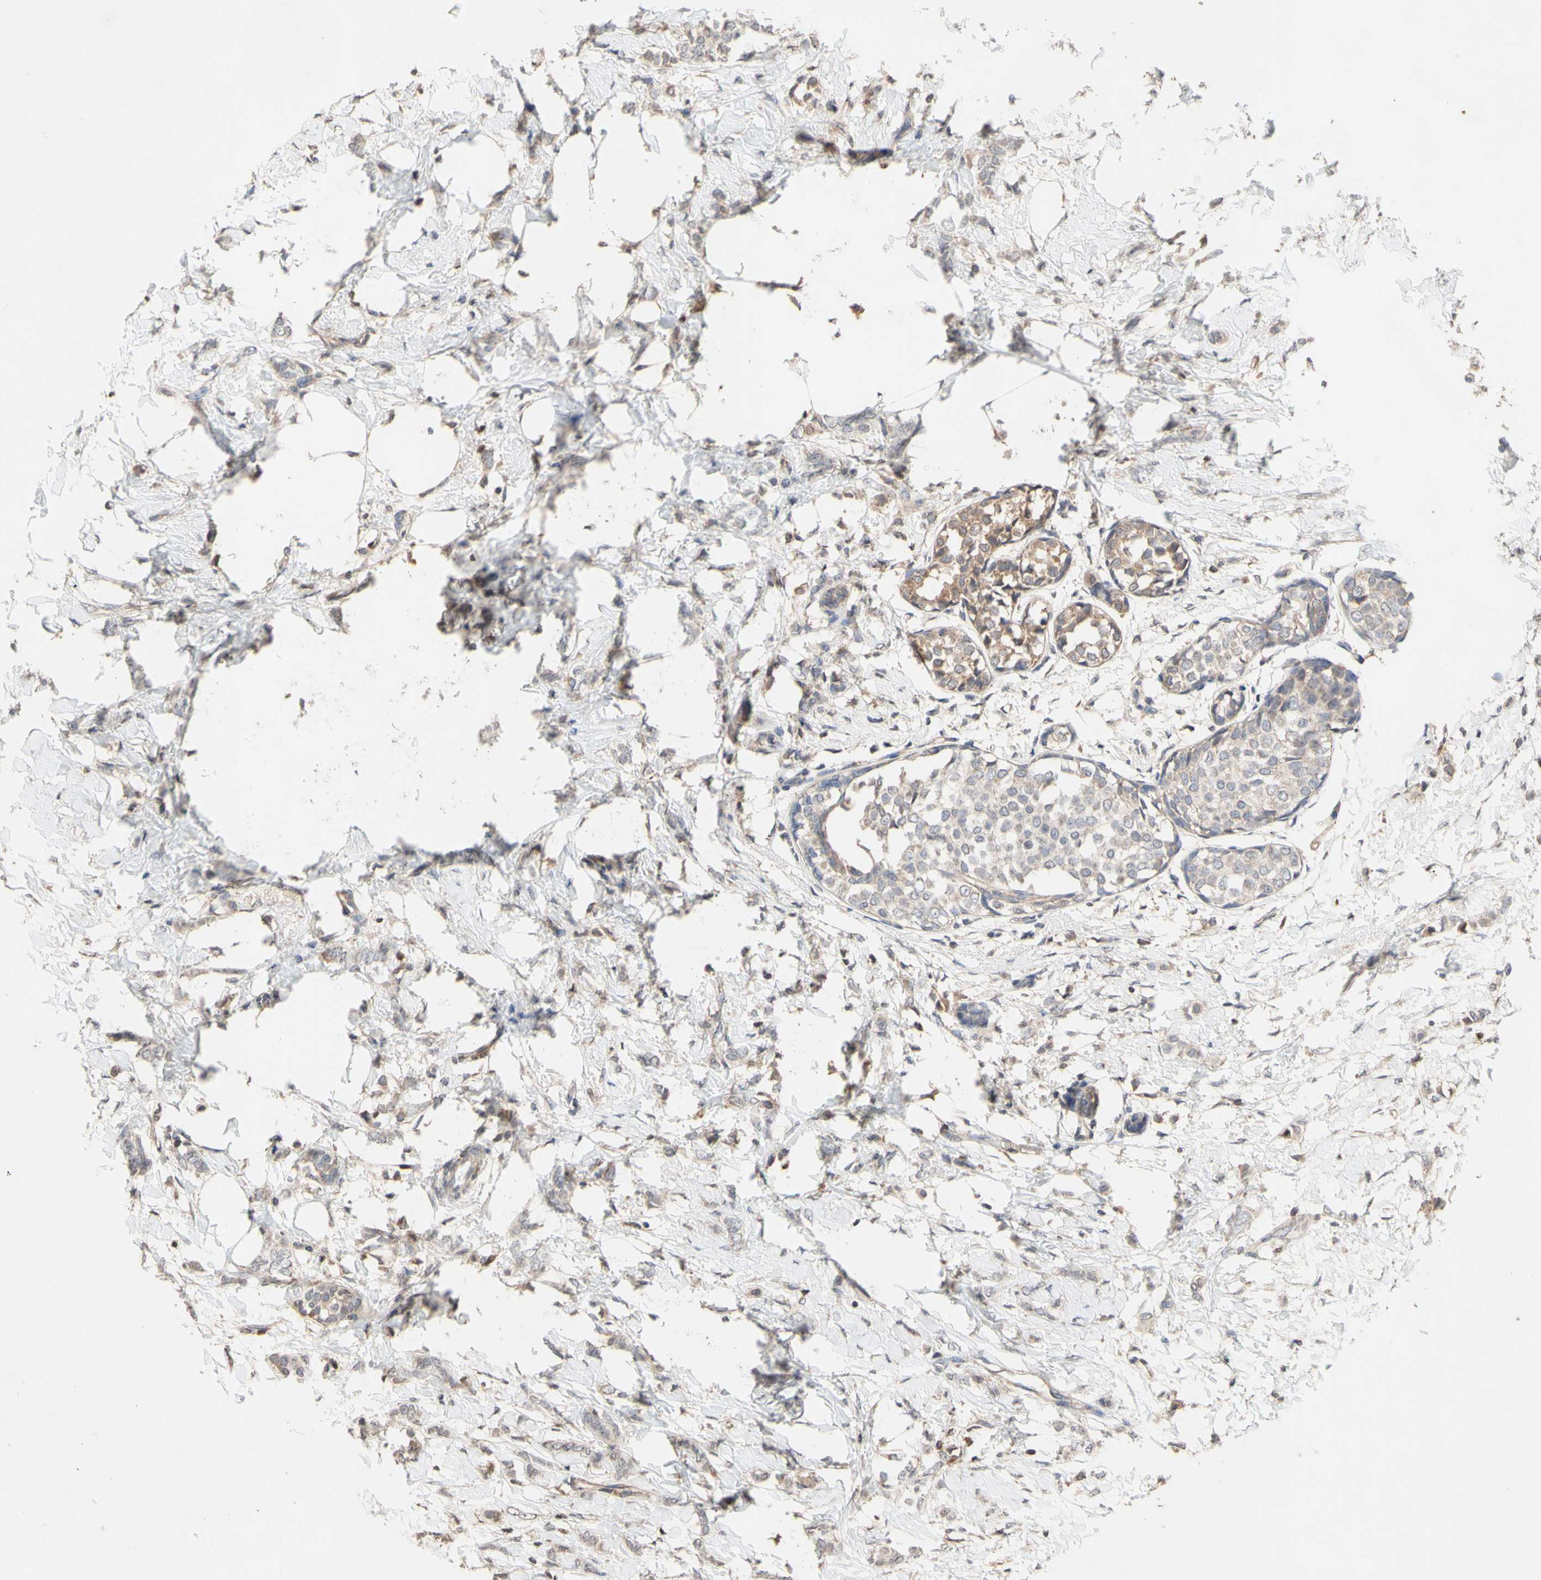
{"staining": {"intensity": "weak", "quantity": "25%-75%", "location": "cytoplasmic/membranous"}, "tissue": "breast cancer", "cell_type": "Tumor cells", "image_type": "cancer", "snomed": [{"axis": "morphology", "description": "Lobular carcinoma, in situ"}, {"axis": "morphology", "description": "Lobular carcinoma"}, {"axis": "topography", "description": "Breast"}], "caption": "Breast cancer stained with immunohistochemistry (IHC) demonstrates weak cytoplasmic/membranous staining in about 25%-75% of tumor cells. (DAB = brown stain, brightfield microscopy at high magnification).", "gene": "NECTIN3", "patient": {"sex": "female", "age": 41}}